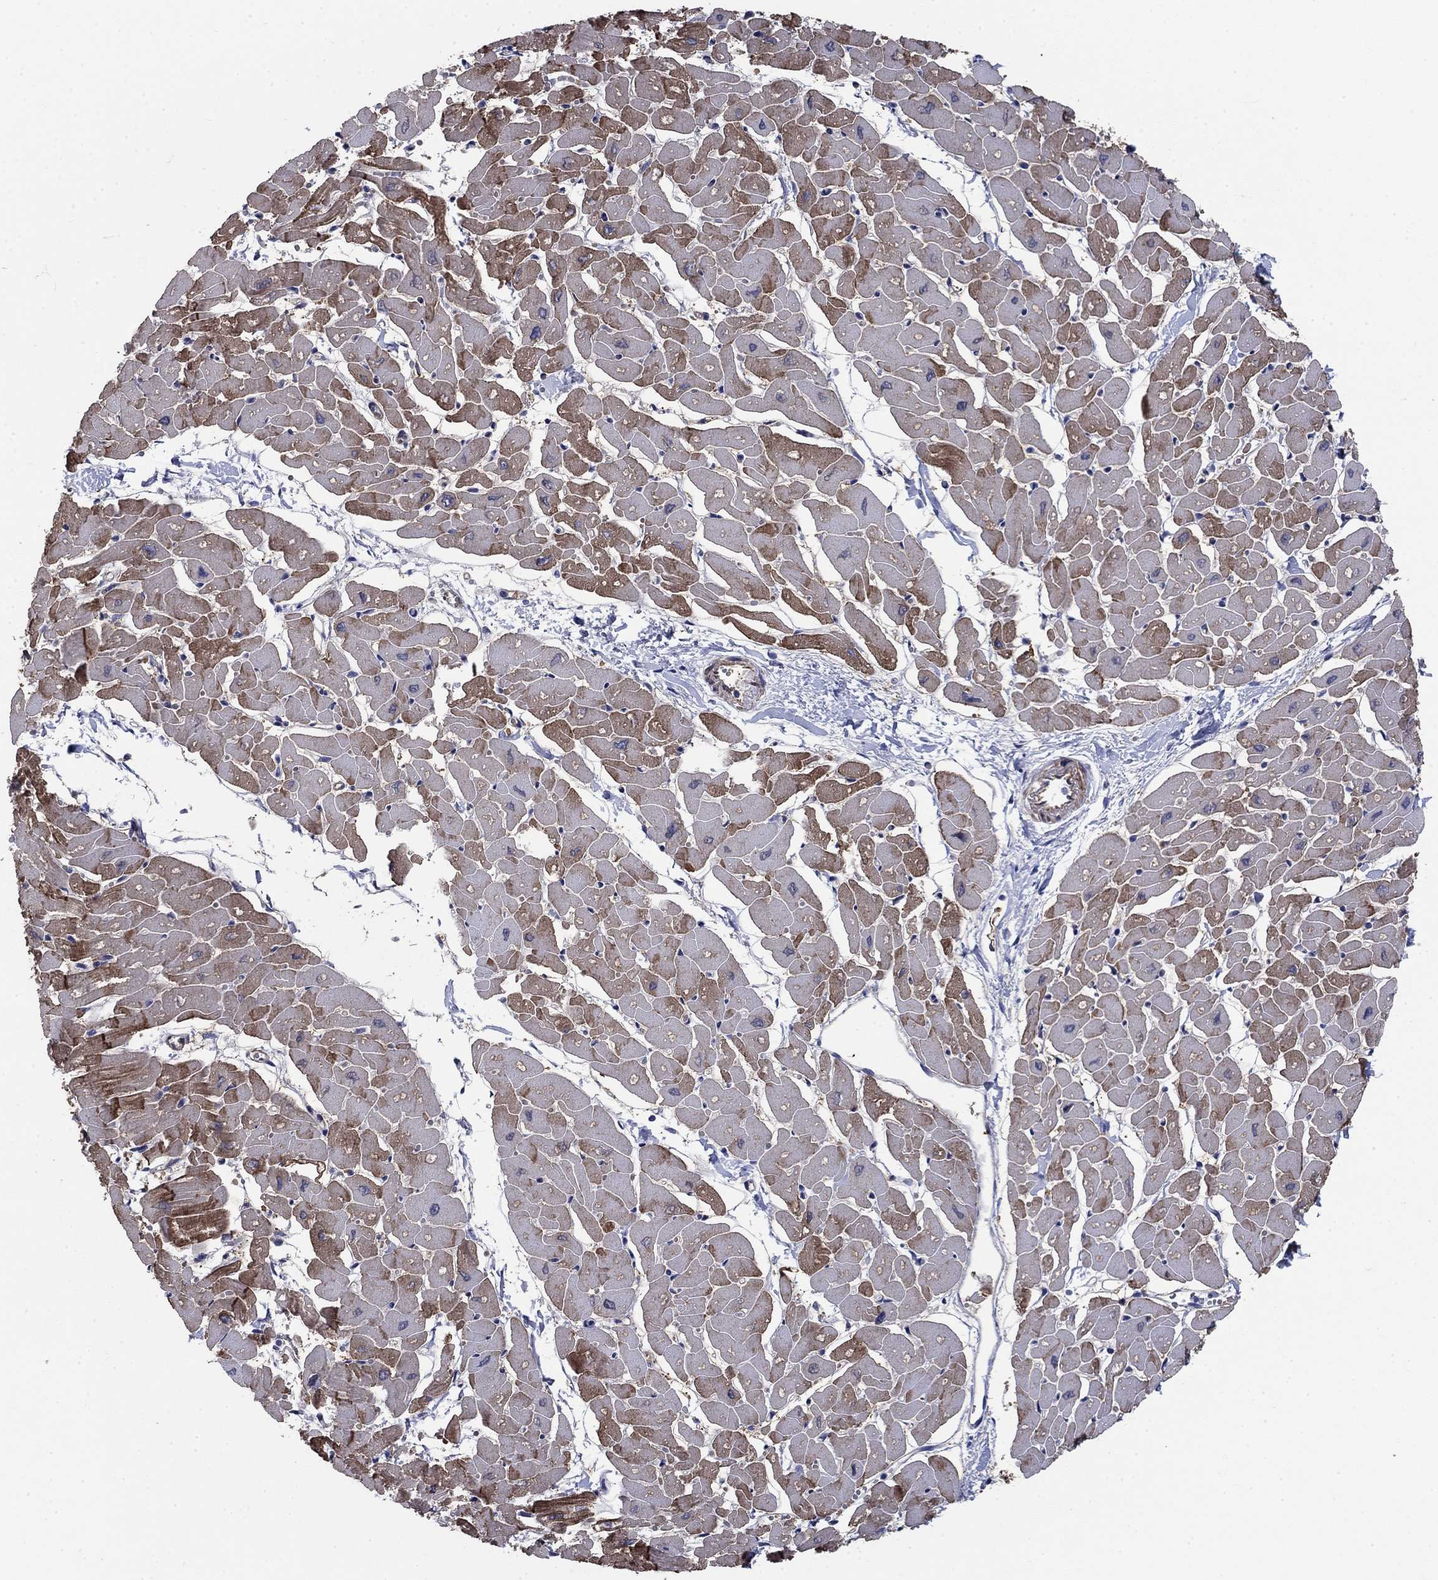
{"staining": {"intensity": "strong", "quantity": "25%-75%", "location": "cytoplasmic/membranous"}, "tissue": "heart muscle", "cell_type": "Cardiomyocytes", "image_type": "normal", "snomed": [{"axis": "morphology", "description": "Normal tissue, NOS"}, {"axis": "topography", "description": "Heart"}], "caption": "This micrograph demonstrates IHC staining of unremarkable heart muscle, with high strong cytoplasmic/membranous staining in approximately 25%-75% of cardiomyocytes.", "gene": "FLNC", "patient": {"sex": "male", "age": 57}}